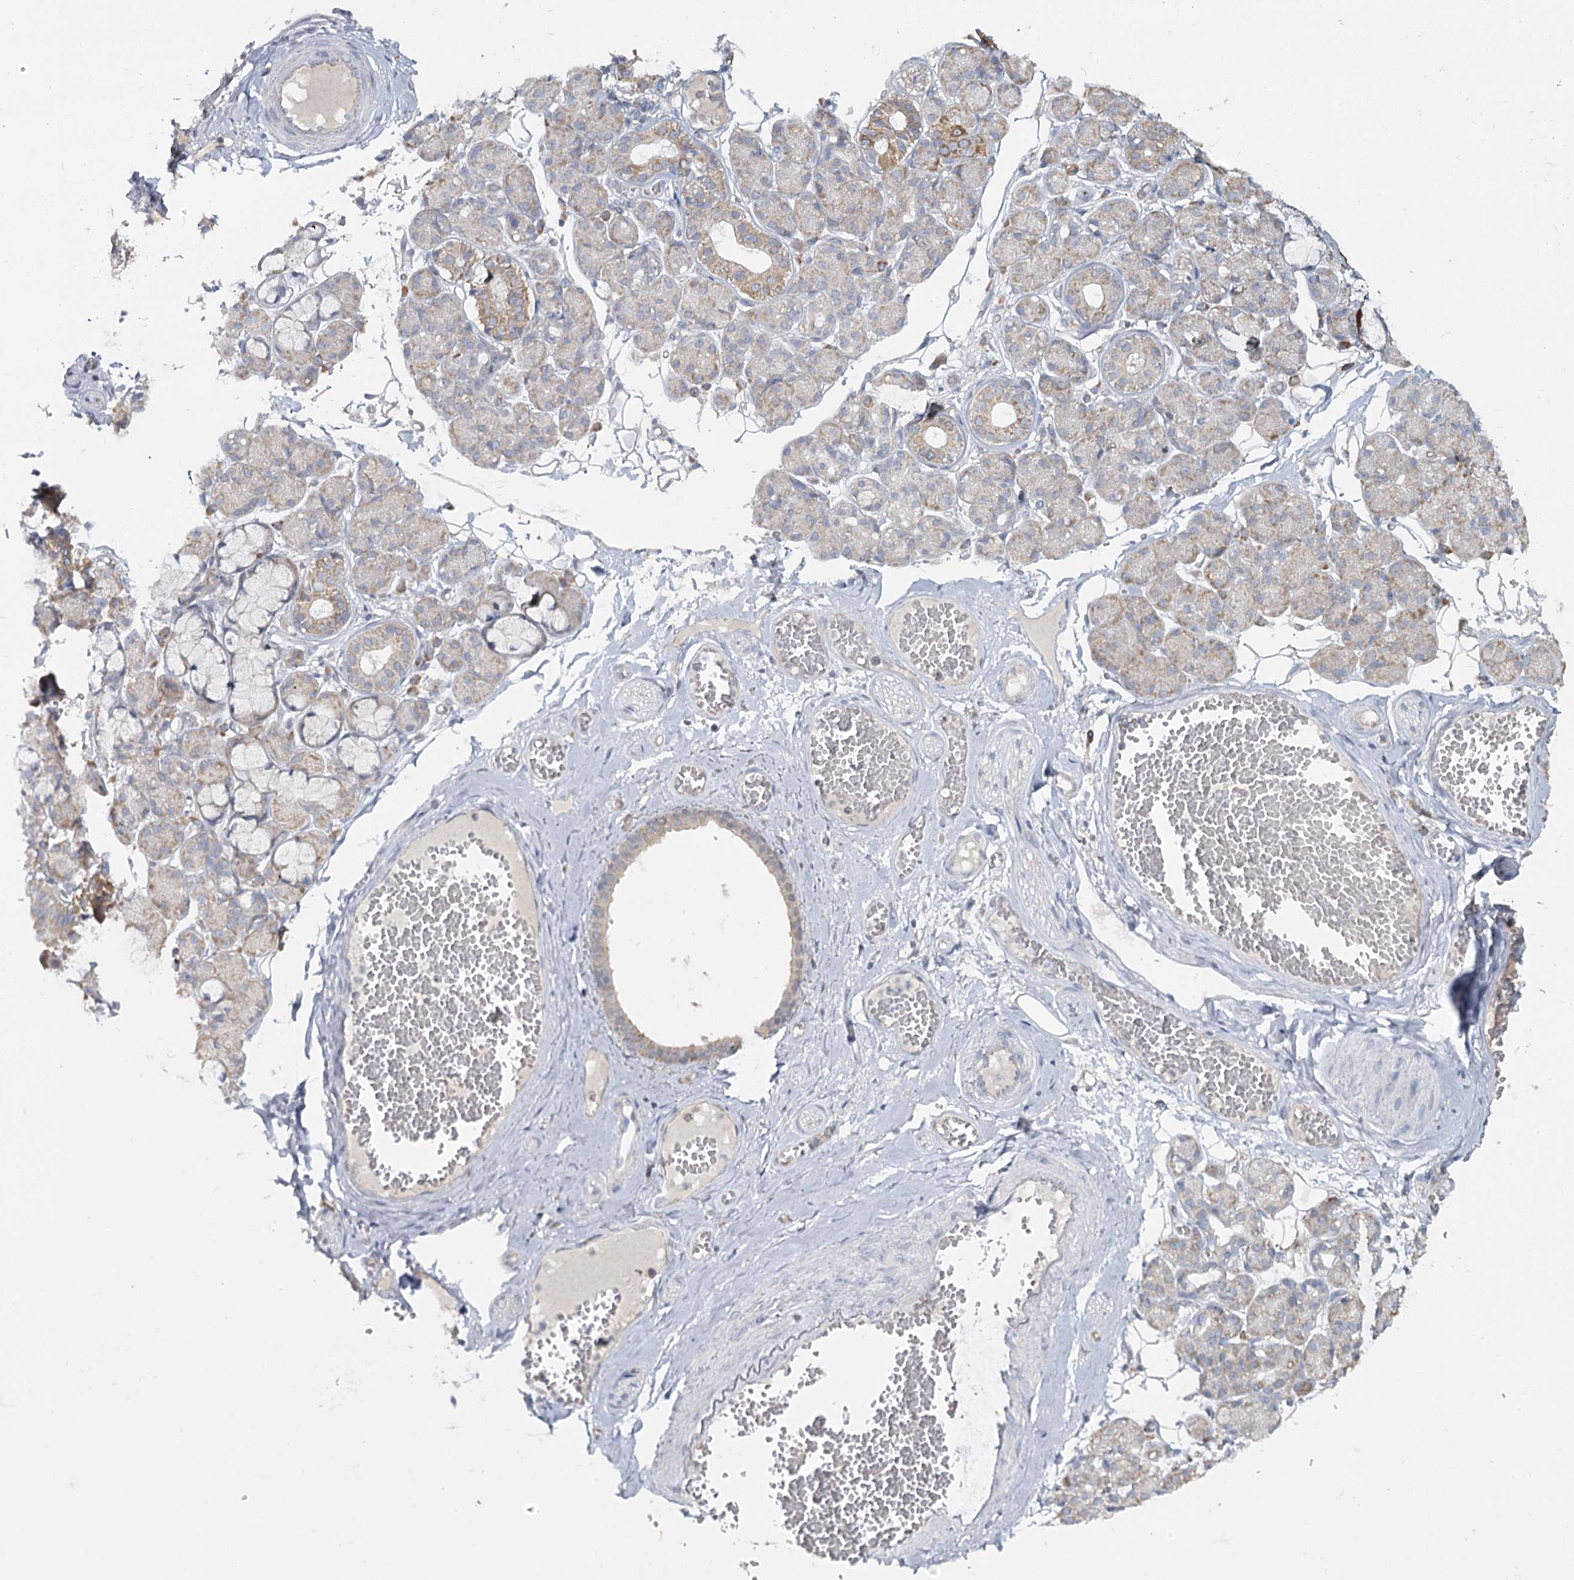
{"staining": {"intensity": "moderate", "quantity": "<25%", "location": "cytoplasmic/membranous"}, "tissue": "salivary gland", "cell_type": "Glandular cells", "image_type": "normal", "snomed": [{"axis": "morphology", "description": "Normal tissue, NOS"}, {"axis": "topography", "description": "Salivary gland"}], "caption": "Protein expression analysis of normal human salivary gland reveals moderate cytoplasmic/membranous positivity in approximately <25% of glandular cells.", "gene": "ACOX2", "patient": {"sex": "male", "age": 63}}